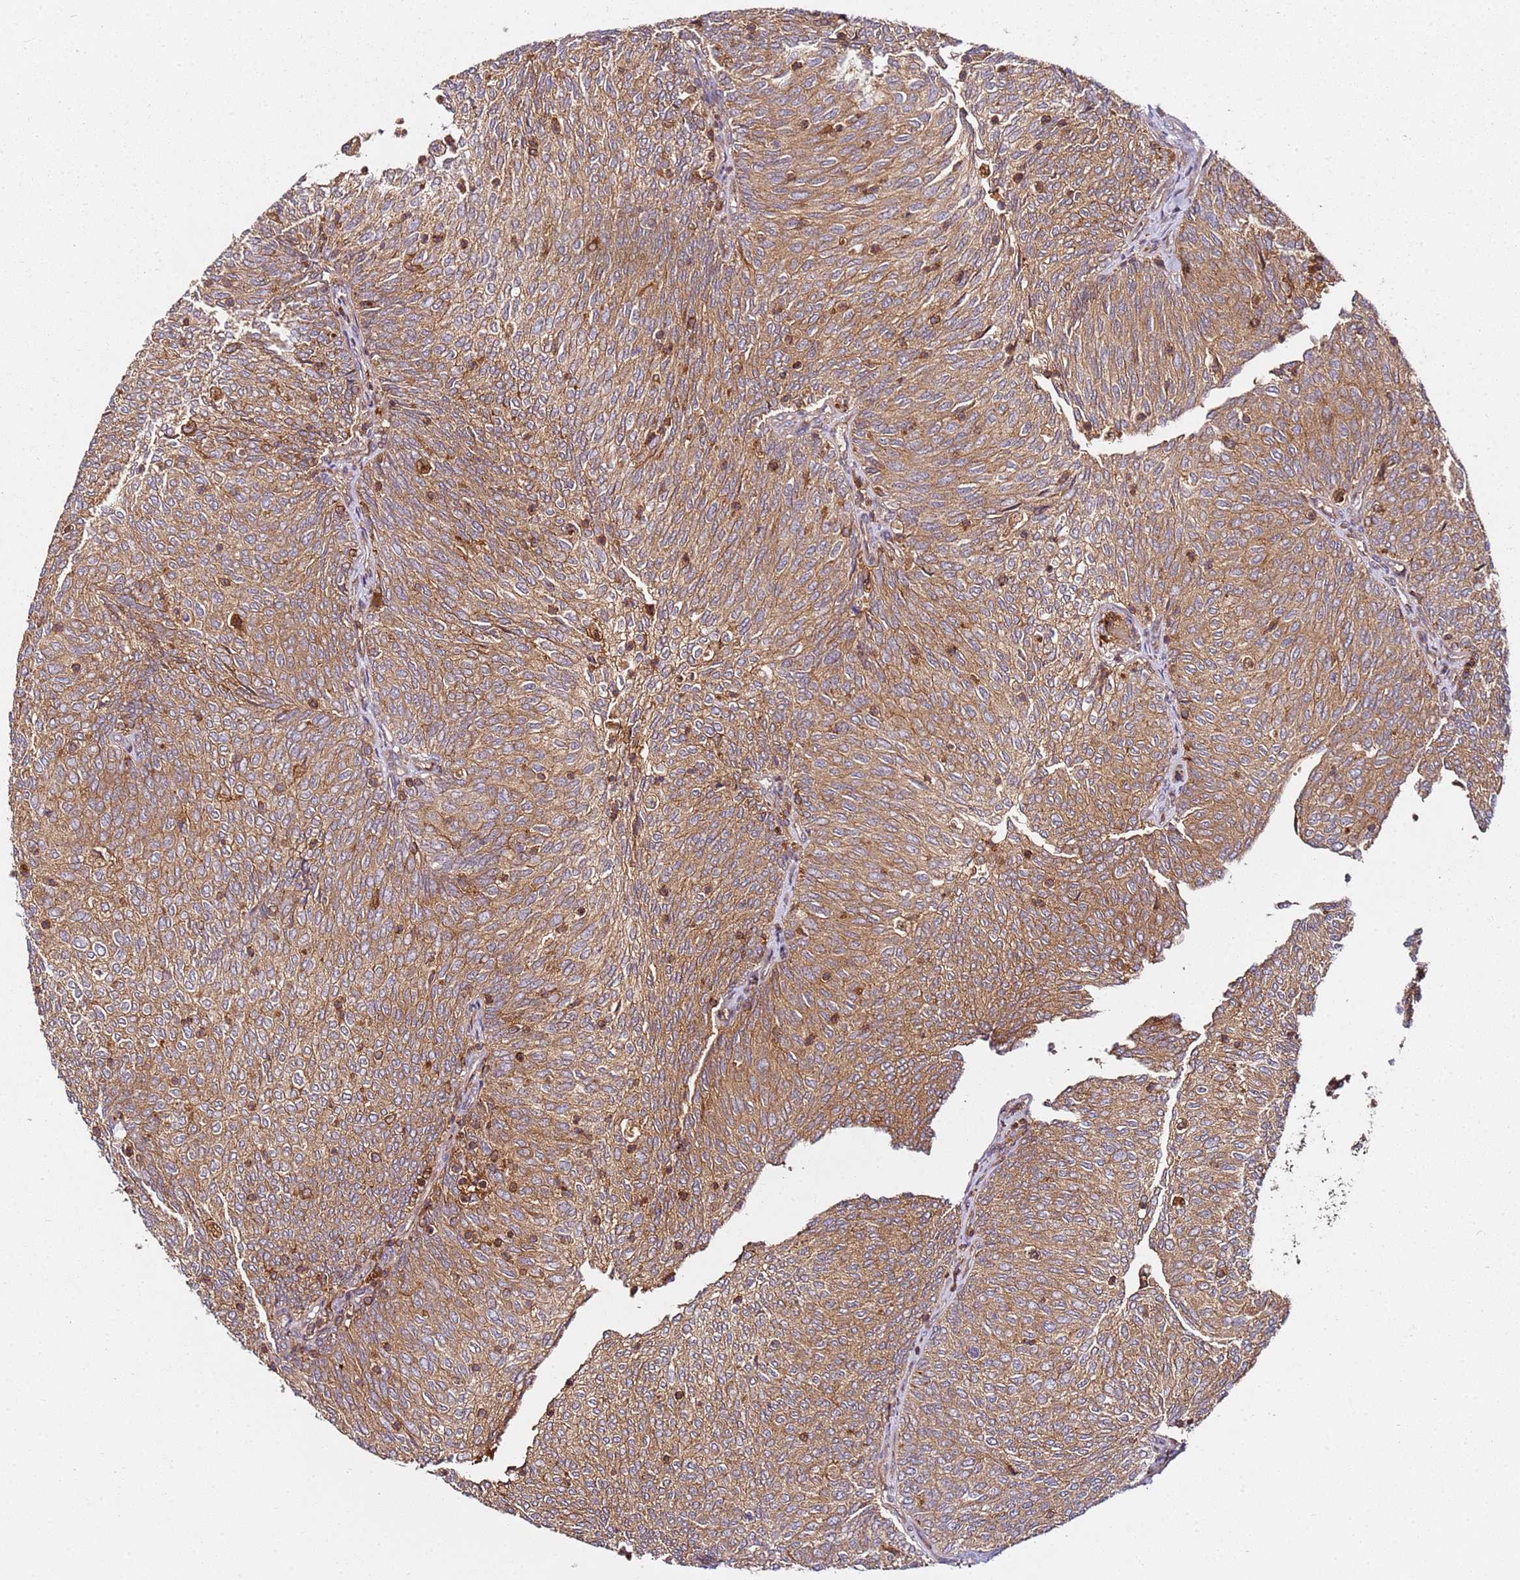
{"staining": {"intensity": "moderate", "quantity": ">75%", "location": "cytoplasmic/membranous"}, "tissue": "urothelial cancer", "cell_type": "Tumor cells", "image_type": "cancer", "snomed": [{"axis": "morphology", "description": "Urothelial carcinoma, High grade"}, {"axis": "topography", "description": "Urinary bladder"}], "caption": "Protein staining displays moderate cytoplasmic/membranous staining in approximately >75% of tumor cells in high-grade urothelial carcinoma.", "gene": "PRMT7", "patient": {"sex": "female", "age": 79}}